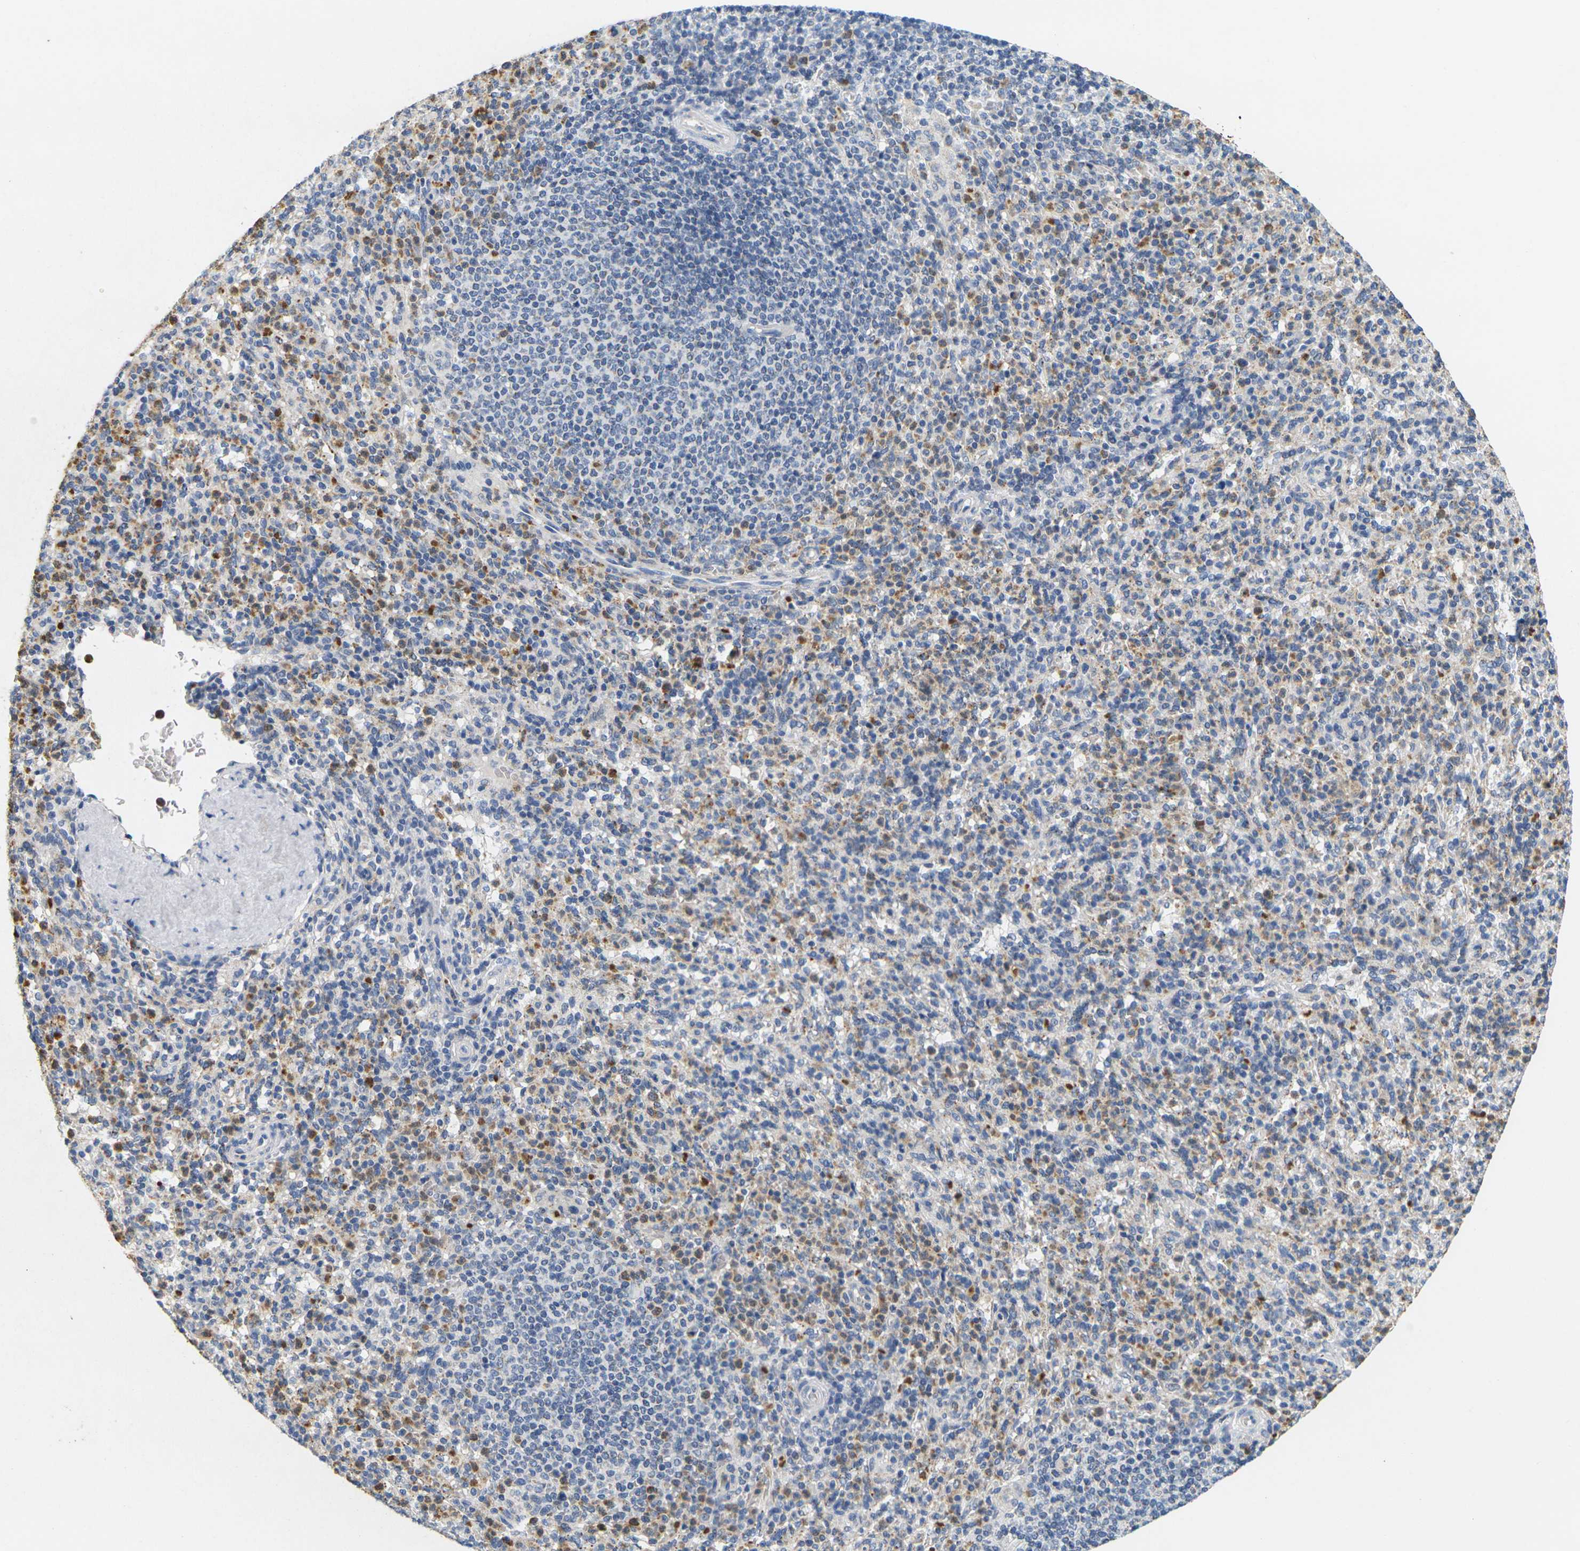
{"staining": {"intensity": "moderate", "quantity": "25%-75%", "location": "cytoplasmic/membranous"}, "tissue": "spleen", "cell_type": "Cells in red pulp", "image_type": "normal", "snomed": [{"axis": "morphology", "description": "Normal tissue, NOS"}, {"axis": "topography", "description": "Spleen"}], "caption": "Immunohistochemical staining of benign human spleen exhibits 25%-75% levels of moderate cytoplasmic/membranous protein expression in about 25%-75% of cells in red pulp. The protein is stained brown, and the nuclei are stained in blue (DAB (3,3'-diaminobenzidine) IHC with brightfield microscopy, high magnification).", "gene": "KLK5", "patient": {"sex": "male", "age": 36}}